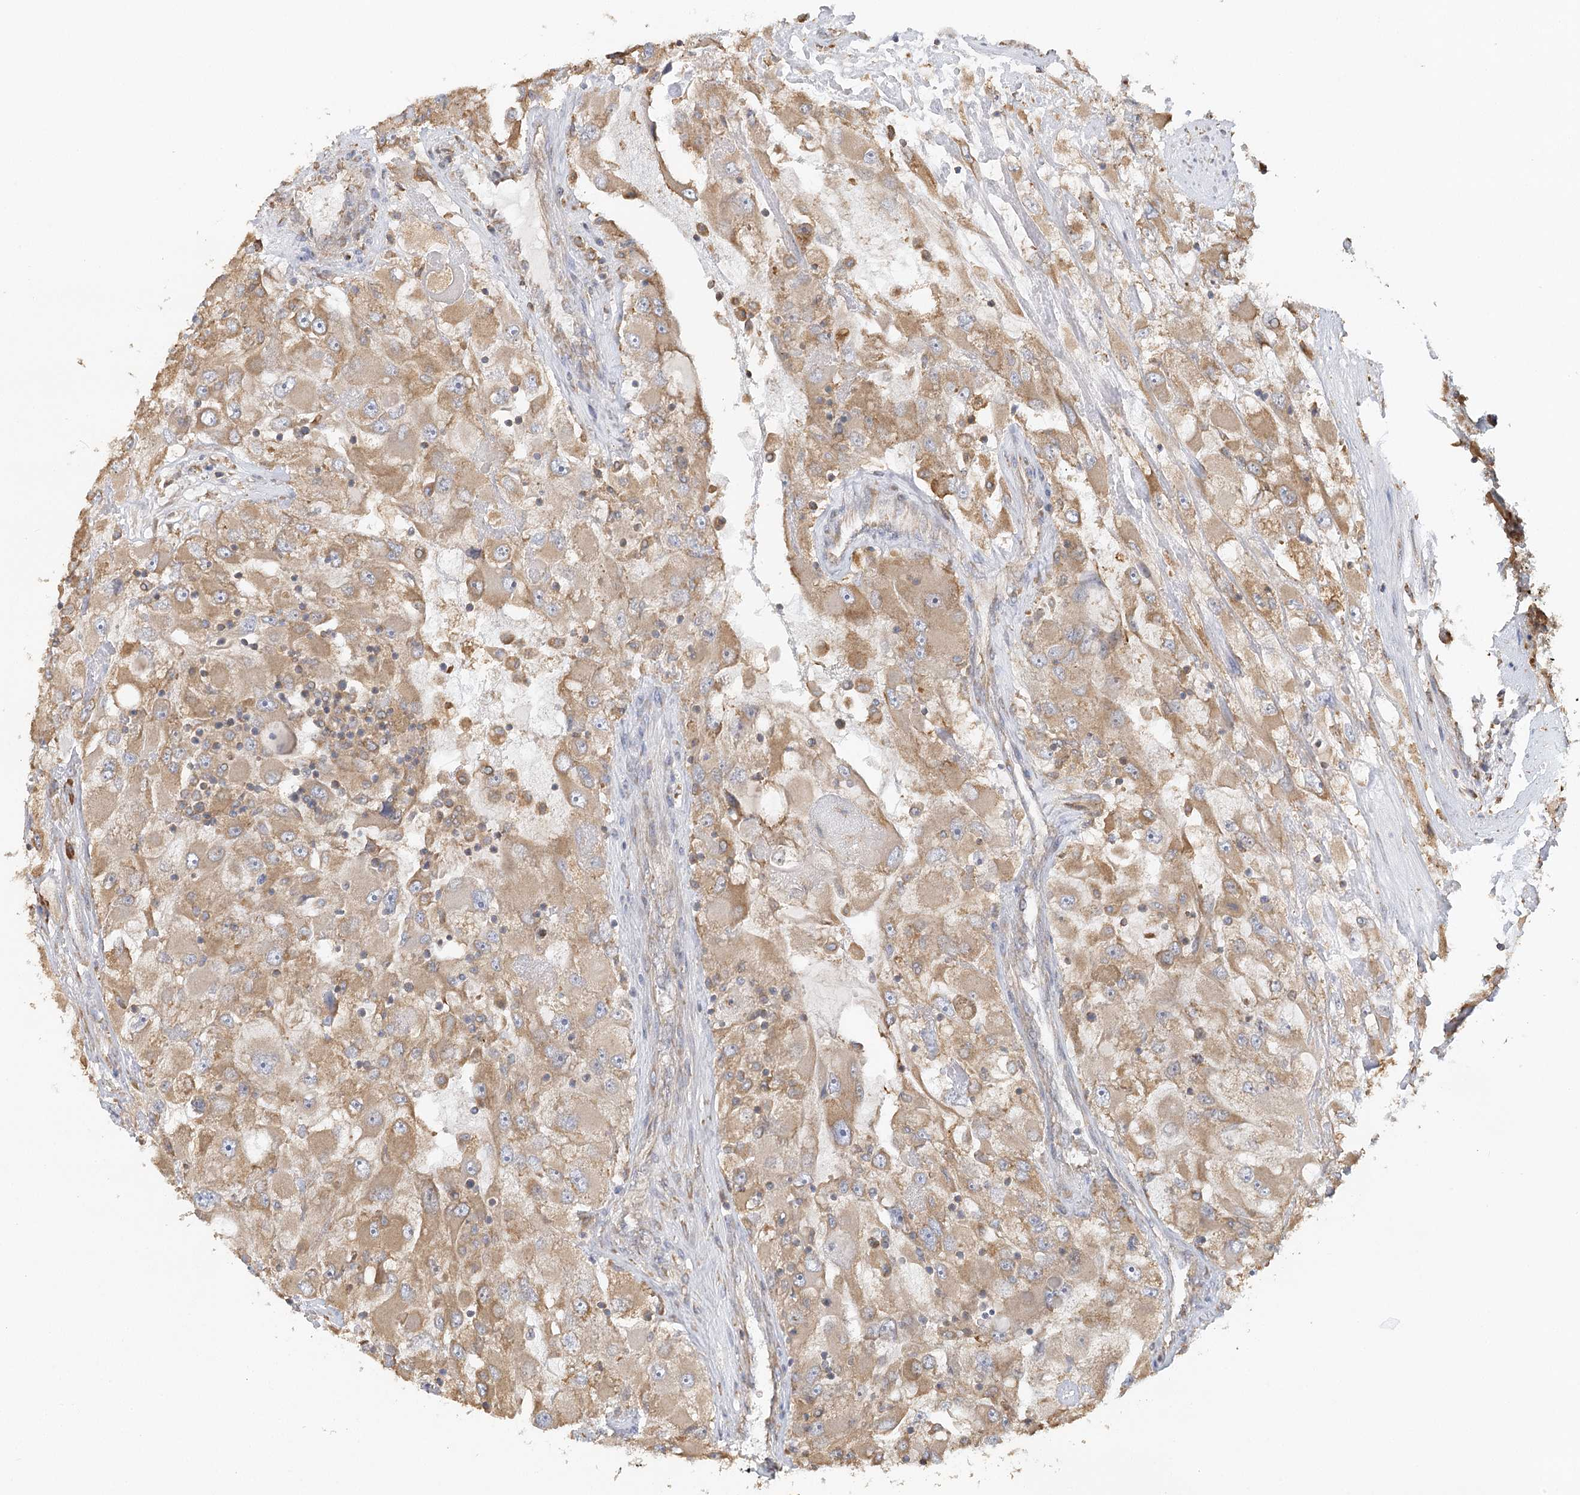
{"staining": {"intensity": "moderate", "quantity": ">75%", "location": "cytoplasmic/membranous"}, "tissue": "renal cancer", "cell_type": "Tumor cells", "image_type": "cancer", "snomed": [{"axis": "morphology", "description": "Adenocarcinoma, NOS"}, {"axis": "topography", "description": "Kidney"}], "caption": "Approximately >75% of tumor cells in renal cancer (adenocarcinoma) show moderate cytoplasmic/membranous protein expression as visualized by brown immunohistochemical staining.", "gene": "ACAP2", "patient": {"sex": "female", "age": 52}}